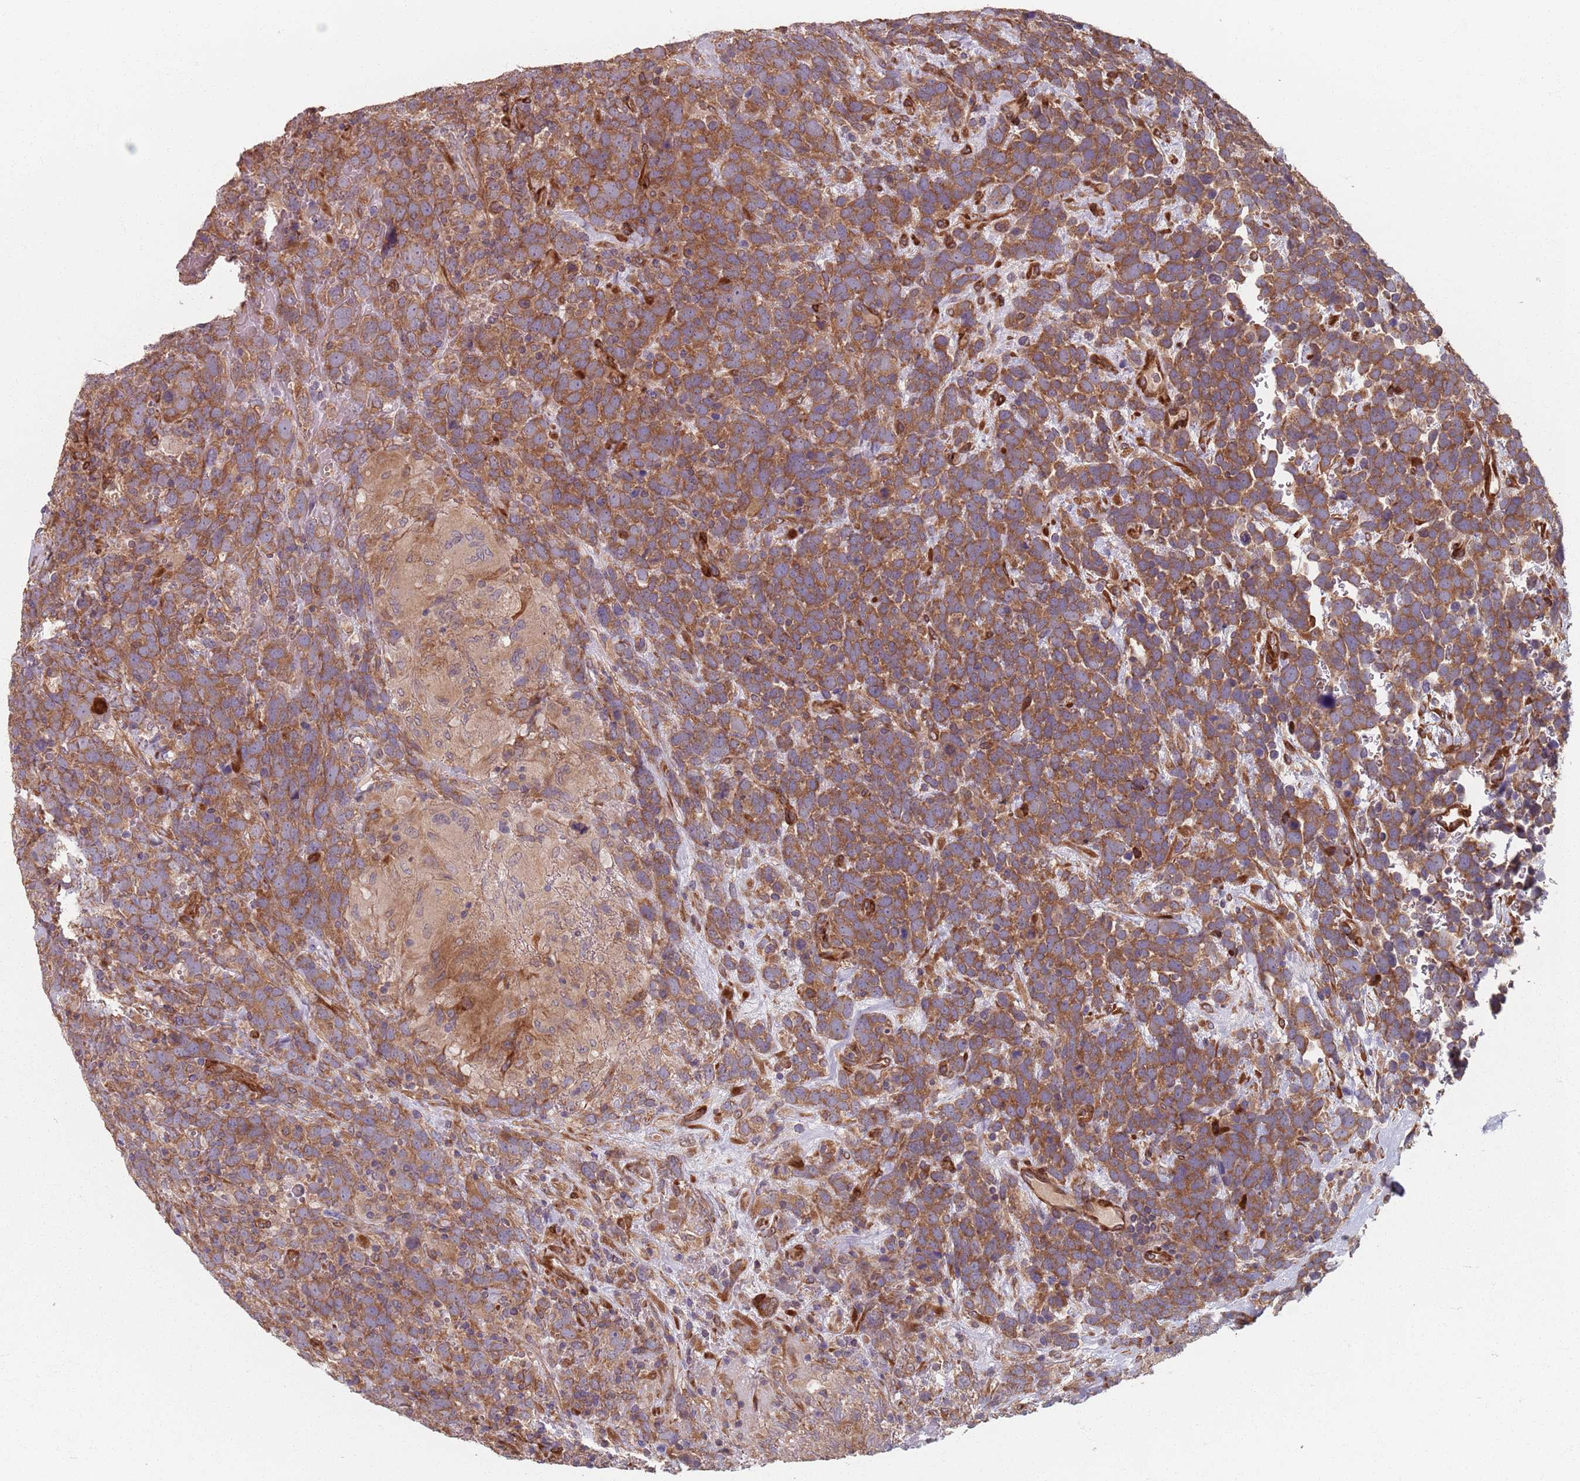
{"staining": {"intensity": "moderate", "quantity": ">75%", "location": "cytoplasmic/membranous"}, "tissue": "urothelial cancer", "cell_type": "Tumor cells", "image_type": "cancer", "snomed": [{"axis": "morphology", "description": "Urothelial carcinoma, High grade"}, {"axis": "topography", "description": "Urinary bladder"}], "caption": "Brown immunohistochemical staining in high-grade urothelial carcinoma shows moderate cytoplasmic/membranous expression in approximately >75% of tumor cells. The protein of interest is stained brown, and the nuclei are stained in blue (DAB IHC with brightfield microscopy, high magnification).", "gene": "NOTCH3", "patient": {"sex": "female", "age": 82}}